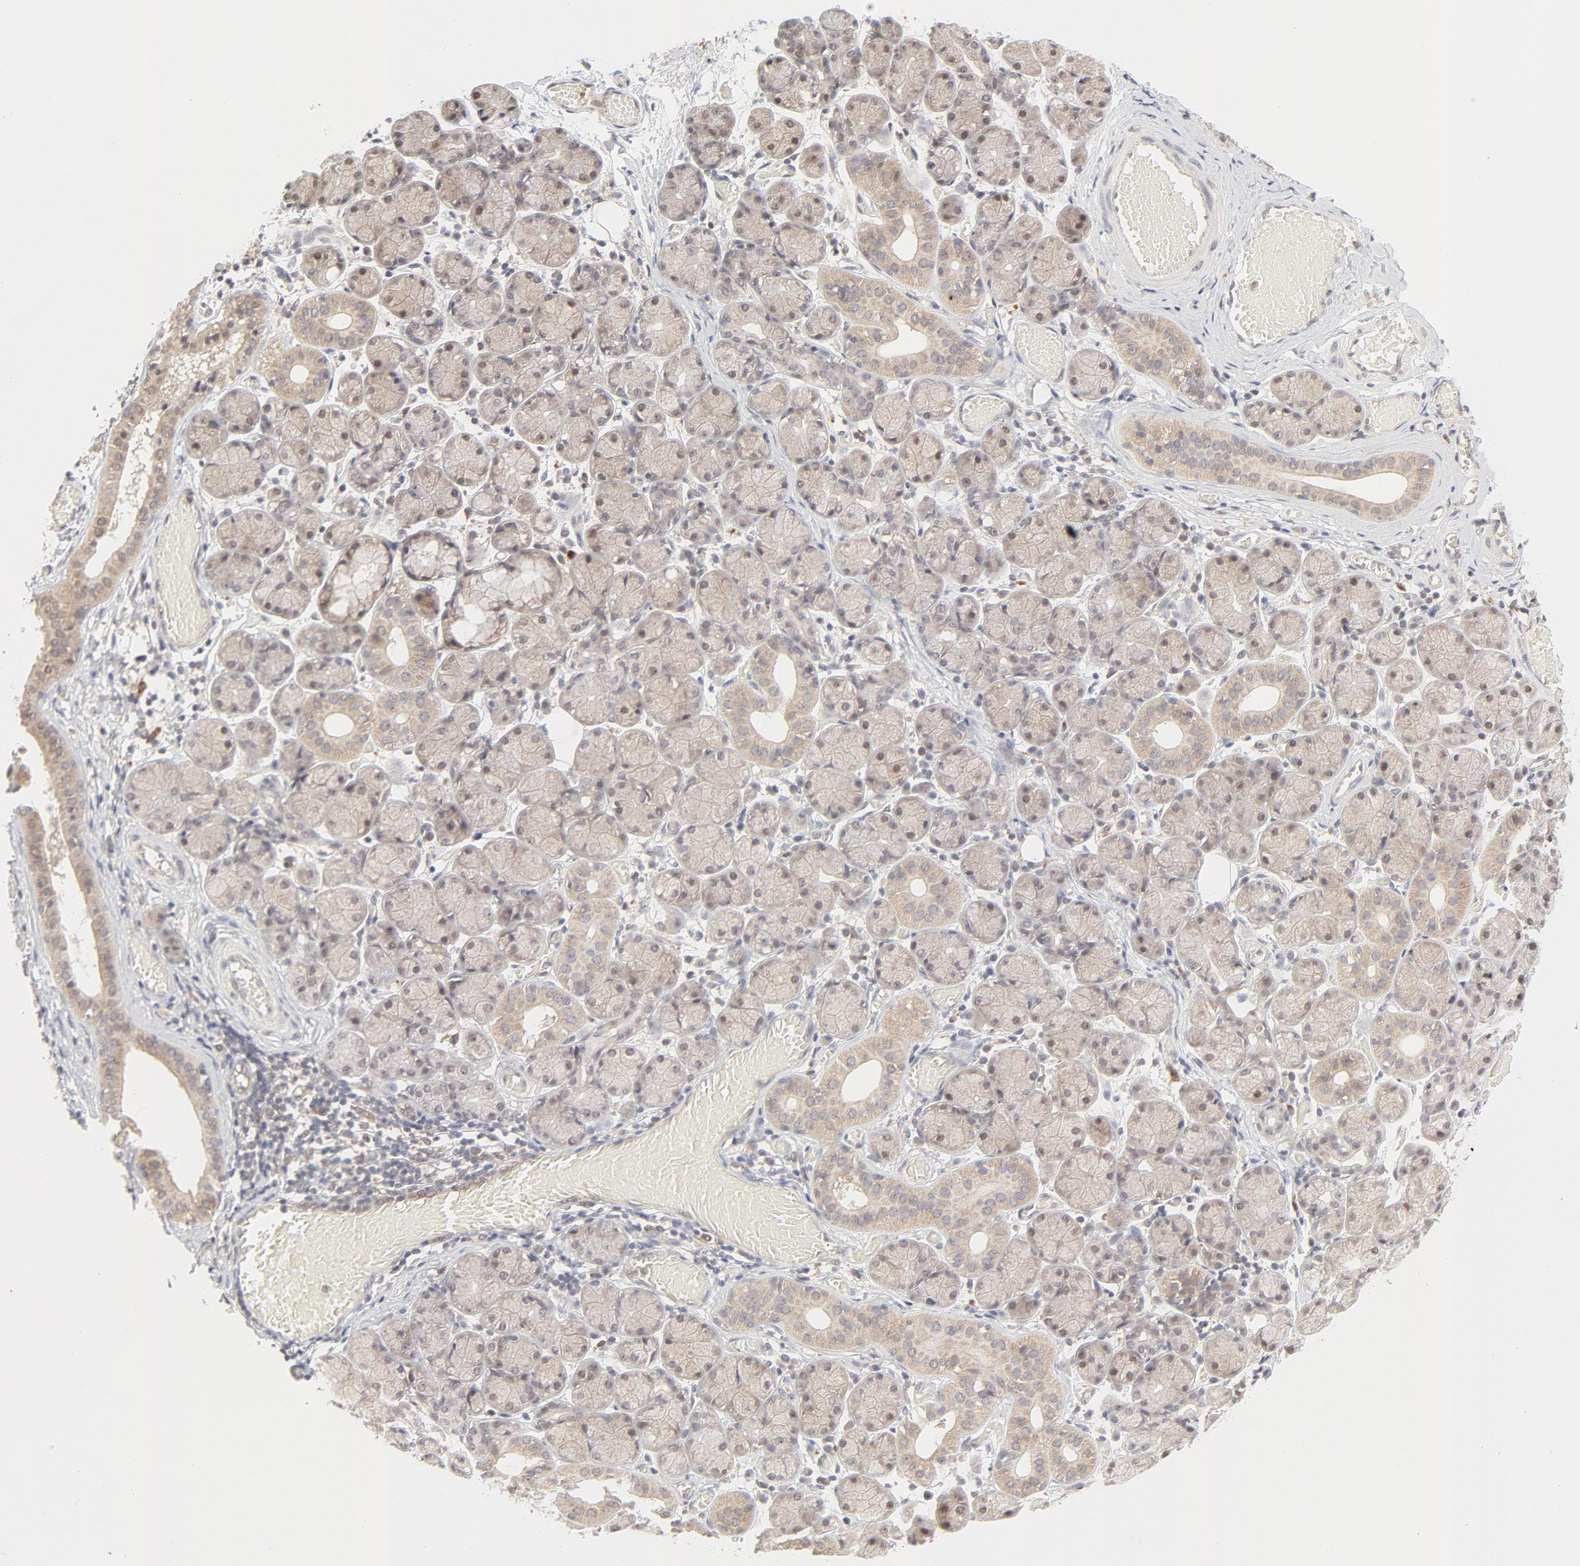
{"staining": {"intensity": "moderate", "quantity": ">75%", "location": "cytoplasmic/membranous"}, "tissue": "salivary gland", "cell_type": "Glandular cells", "image_type": "normal", "snomed": [{"axis": "morphology", "description": "Normal tissue, NOS"}, {"axis": "topography", "description": "Salivary gland"}], "caption": "A photomicrograph showing moderate cytoplasmic/membranous positivity in approximately >75% of glandular cells in normal salivary gland, as visualized by brown immunohistochemical staining.", "gene": "RAB5C", "patient": {"sex": "female", "age": 24}}